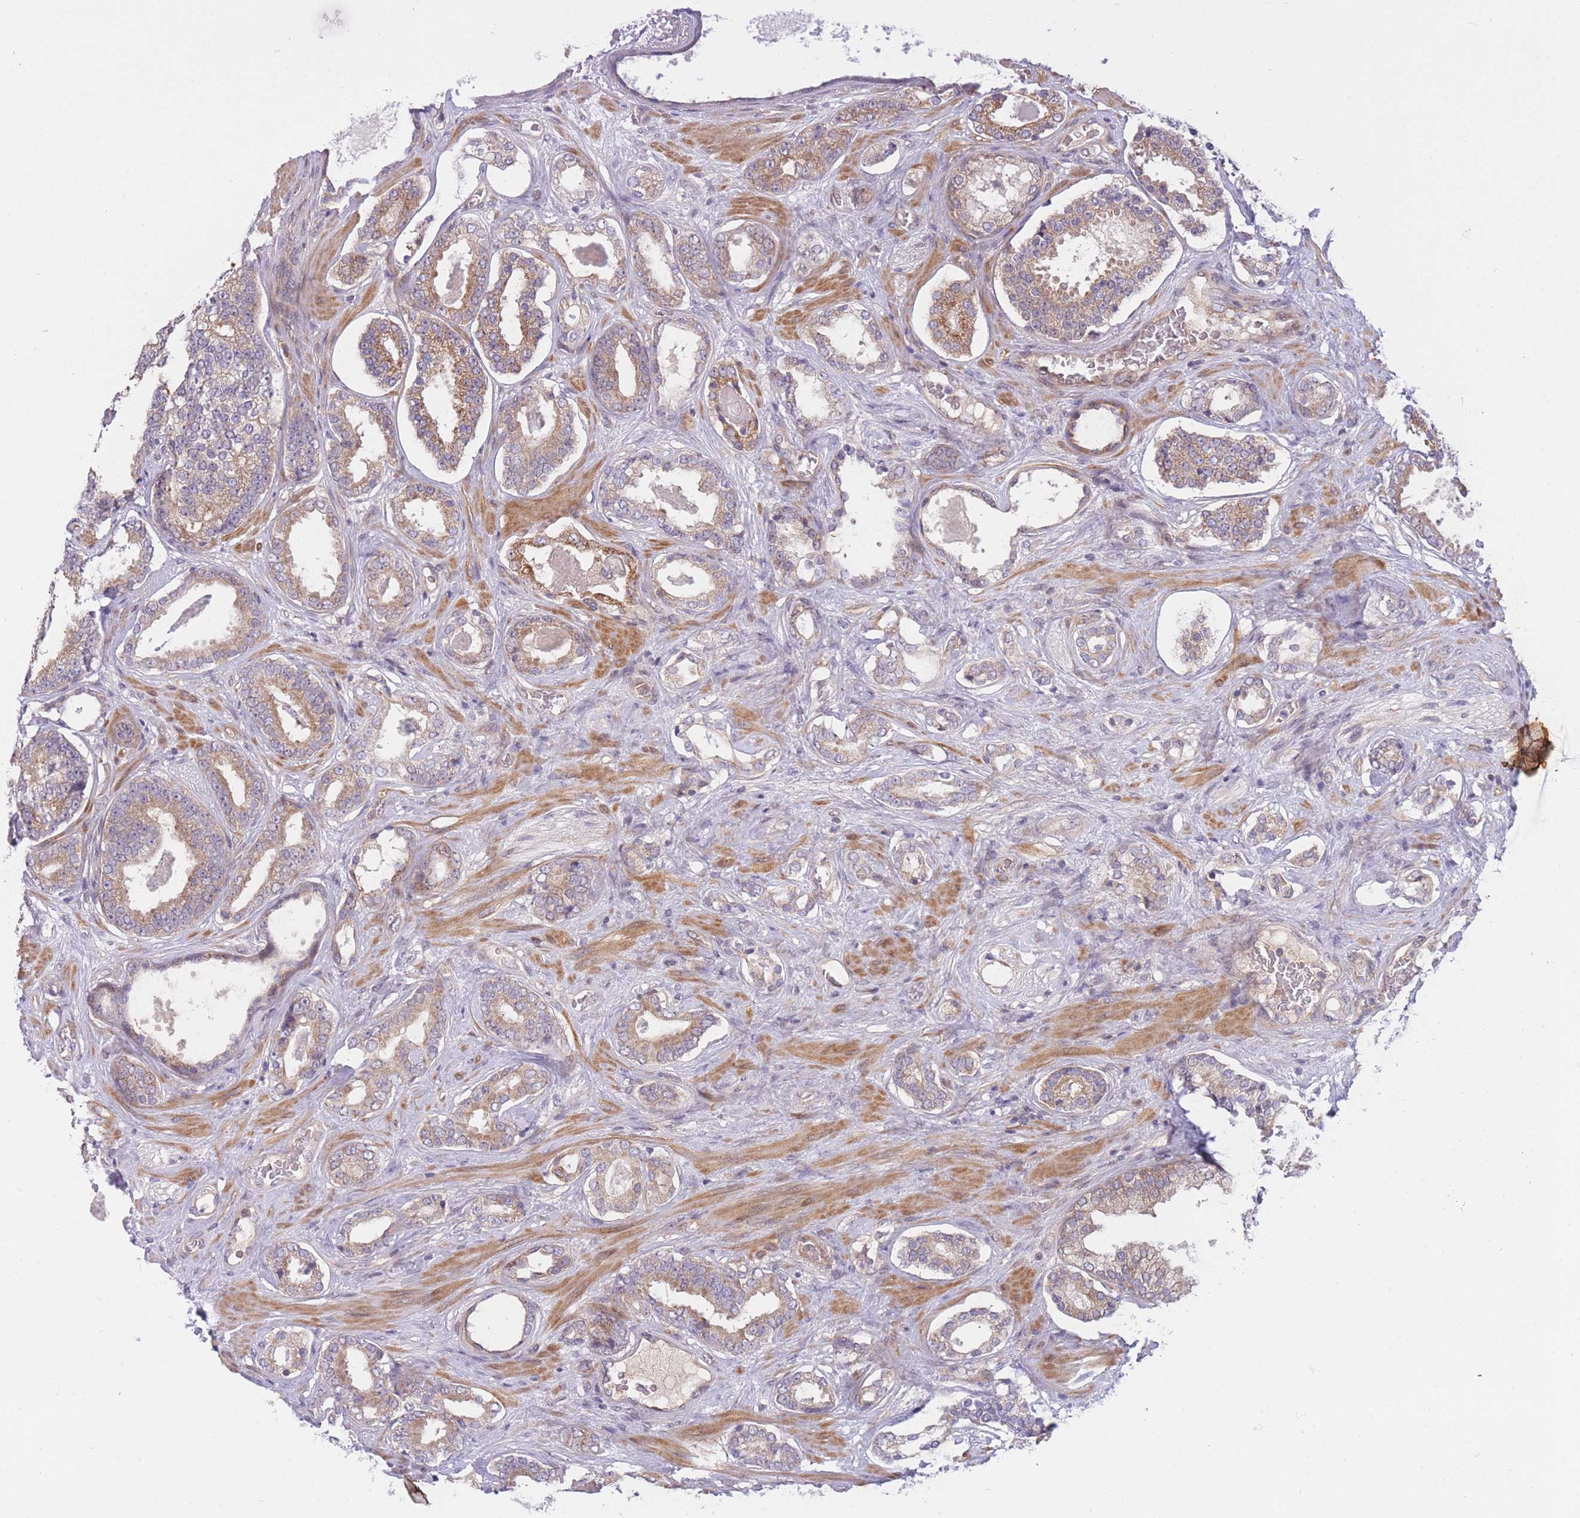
{"staining": {"intensity": "moderate", "quantity": "25%-75%", "location": "cytoplasmic/membranous"}, "tissue": "prostate cancer", "cell_type": "Tumor cells", "image_type": "cancer", "snomed": [{"axis": "morphology", "description": "Adenocarcinoma, High grade"}, {"axis": "topography", "description": "Prostate"}], "caption": "Immunohistochemical staining of adenocarcinoma (high-grade) (prostate) shows medium levels of moderate cytoplasmic/membranous expression in approximately 25%-75% of tumor cells.", "gene": "CDC25B", "patient": {"sex": "male", "age": 60}}